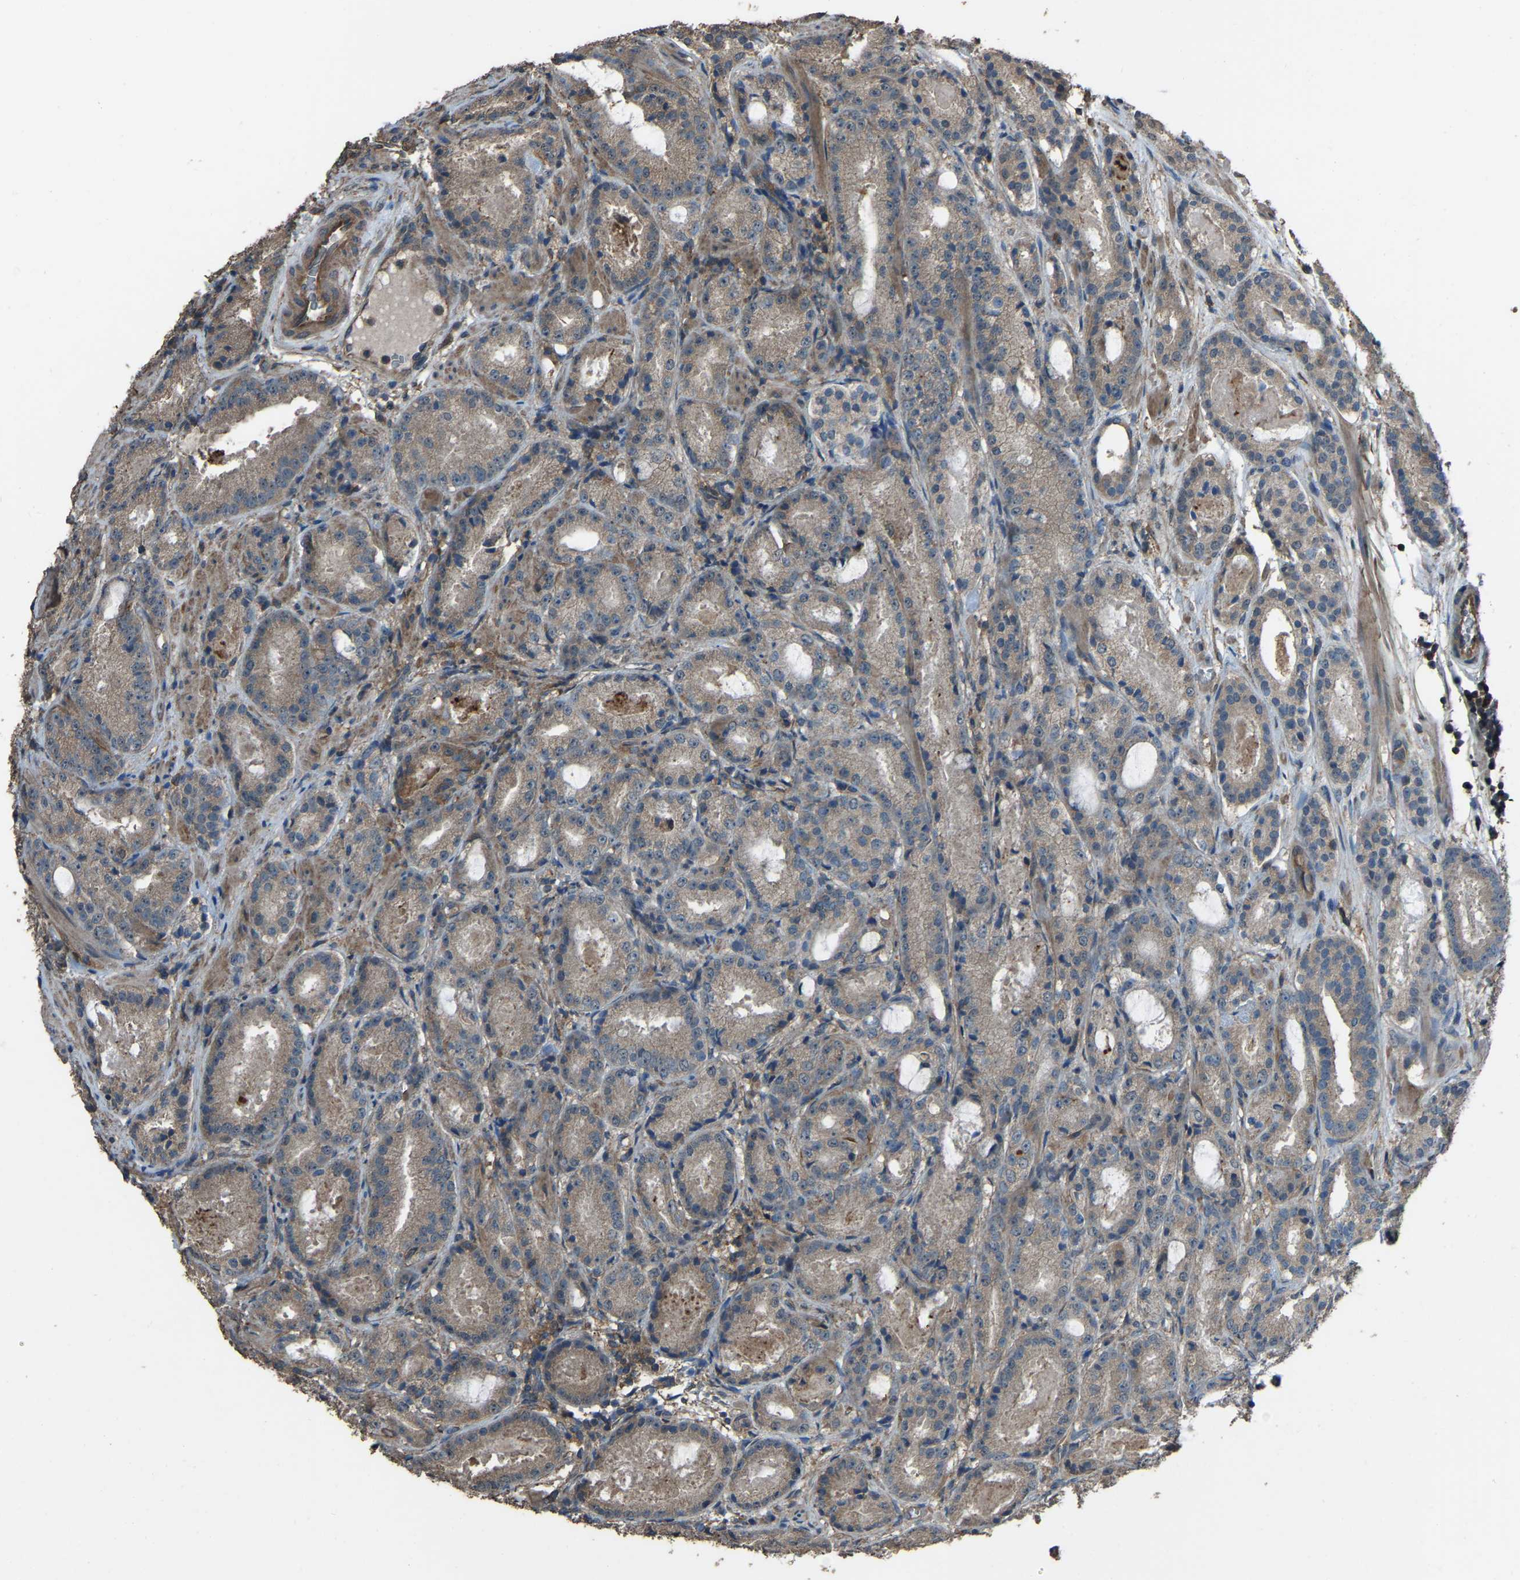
{"staining": {"intensity": "negative", "quantity": "none", "location": "none"}, "tissue": "prostate cancer", "cell_type": "Tumor cells", "image_type": "cancer", "snomed": [{"axis": "morphology", "description": "Adenocarcinoma, Low grade"}, {"axis": "topography", "description": "Prostate"}], "caption": "Immunohistochemistry image of neoplastic tissue: prostate adenocarcinoma (low-grade) stained with DAB (3,3'-diaminobenzidine) demonstrates no significant protein positivity in tumor cells.", "gene": "SLC4A2", "patient": {"sex": "male", "age": 69}}